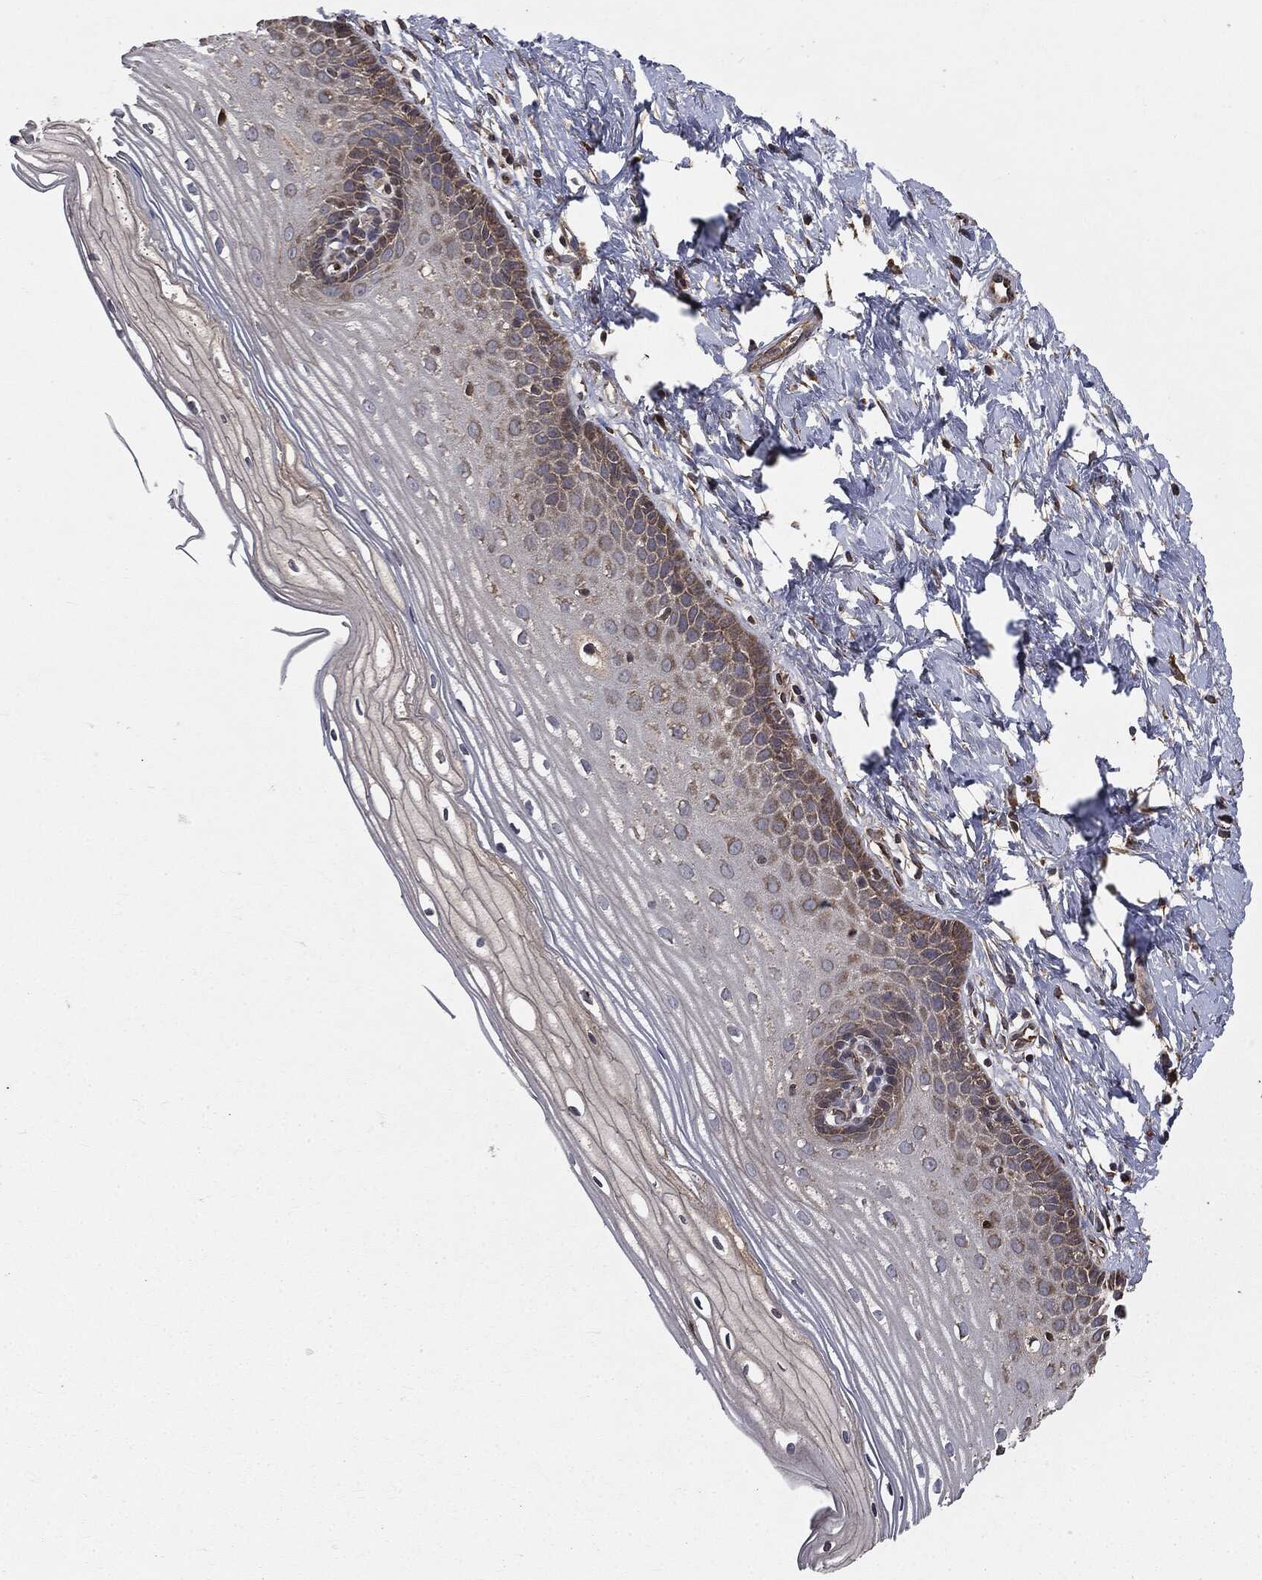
{"staining": {"intensity": "weak", "quantity": "<25%", "location": "cytoplasmic/membranous"}, "tissue": "cervix", "cell_type": "Glandular cells", "image_type": "normal", "snomed": [{"axis": "morphology", "description": "Normal tissue, NOS"}, {"axis": "topography", "description": "Cervix"}], "caption": "Micrograph shows no protein staining in glandular cells of benign cervix.", "gene": "PLOD3", "patient": {"sex": "female", "age": 37}}